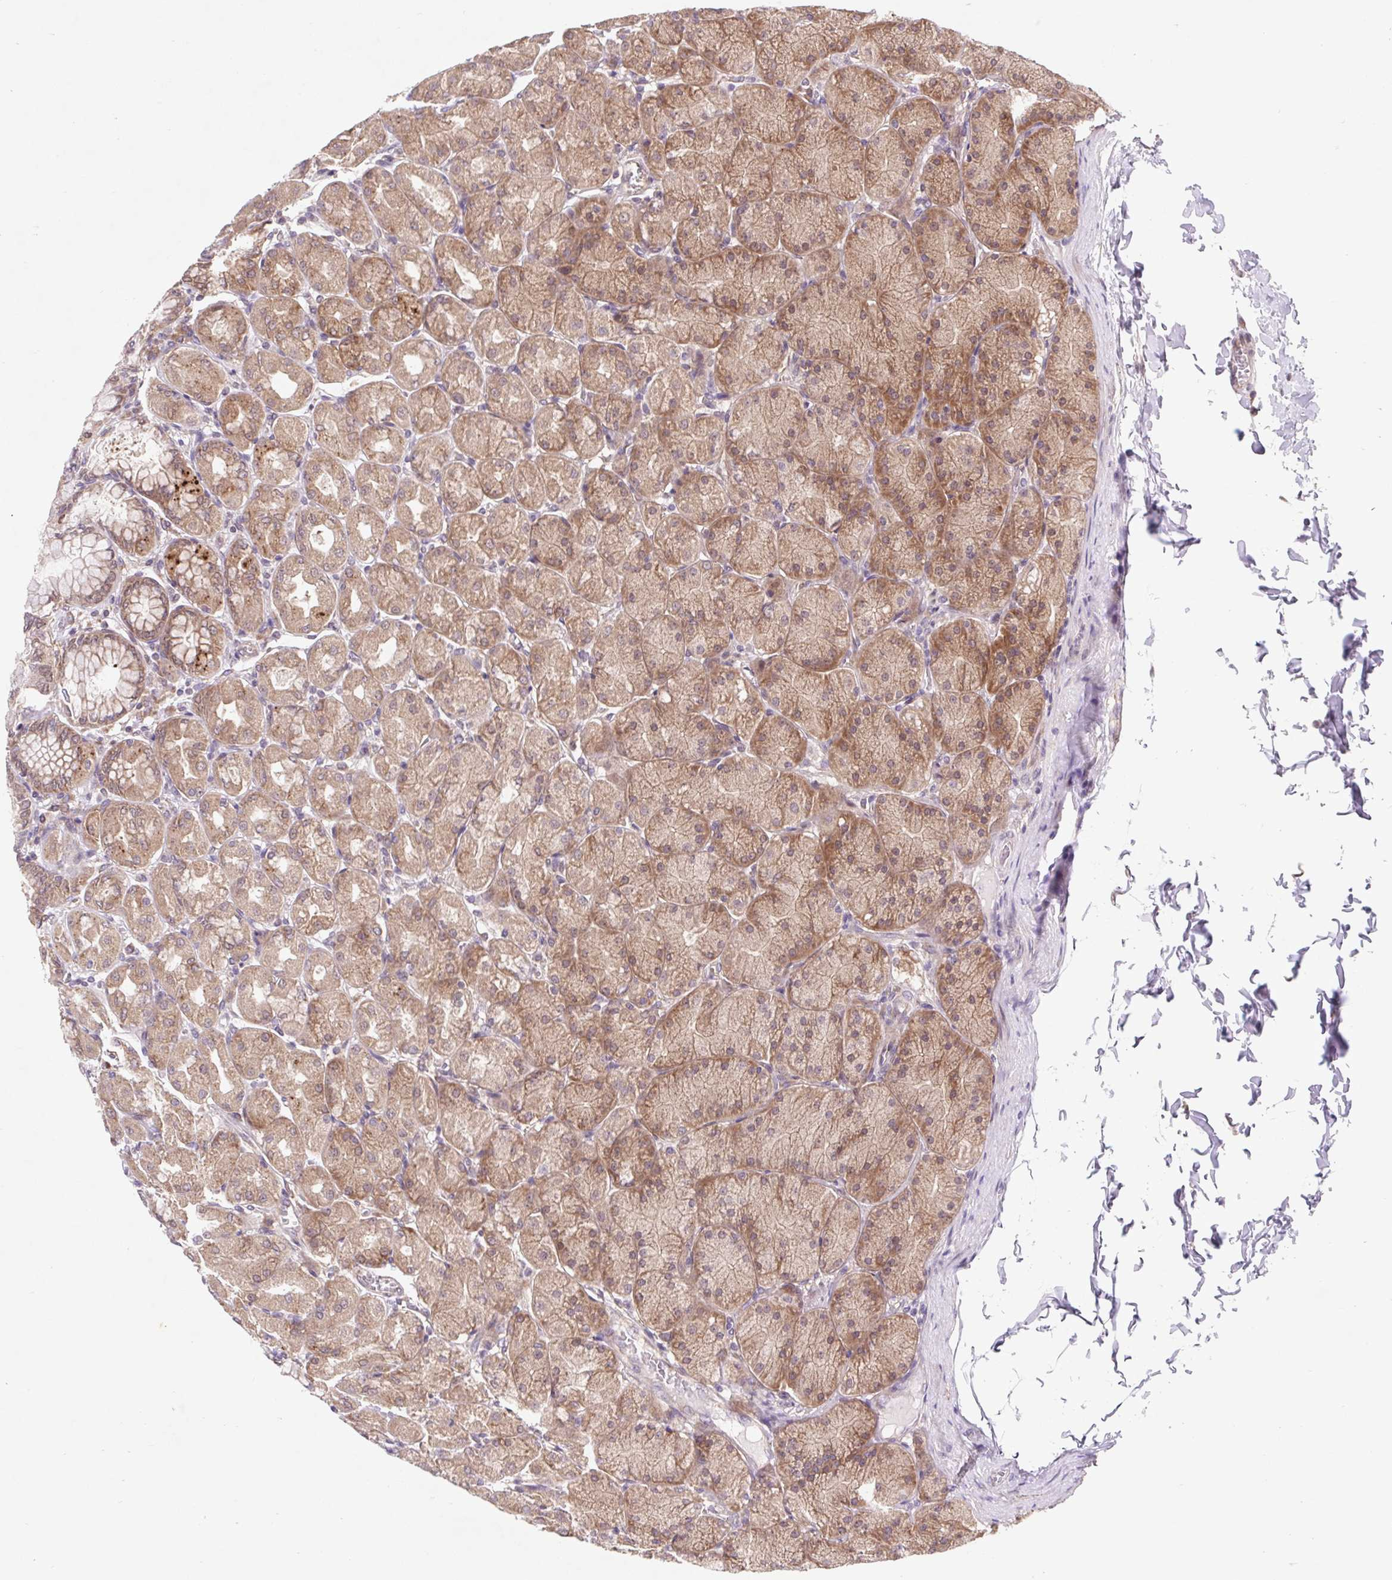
{"staining": {"intensity": "moderate", "quantity": ">75%", "location": "cytoplasmic/membranous"}, "tissue": "stomach", "cell_type": "Glandular cells", "image_type": "normal", "snomed": [{"axis": "morphology", "description": "Normal tissue, NOS"}, {"axis": "topography", "description": "Stomach, upper"}], "caption": "The photomicrograph demonstrates staining of unremarkable stomach, revealing moderate cytoplasmic/membranous protein expression (brown color) within glandular cells. Immunohistochemistry (ihc) stains the protein in brown and the nuclei are stained blue.", "gene": "HFE", "patient": {"sex": "female", "age": 56}}